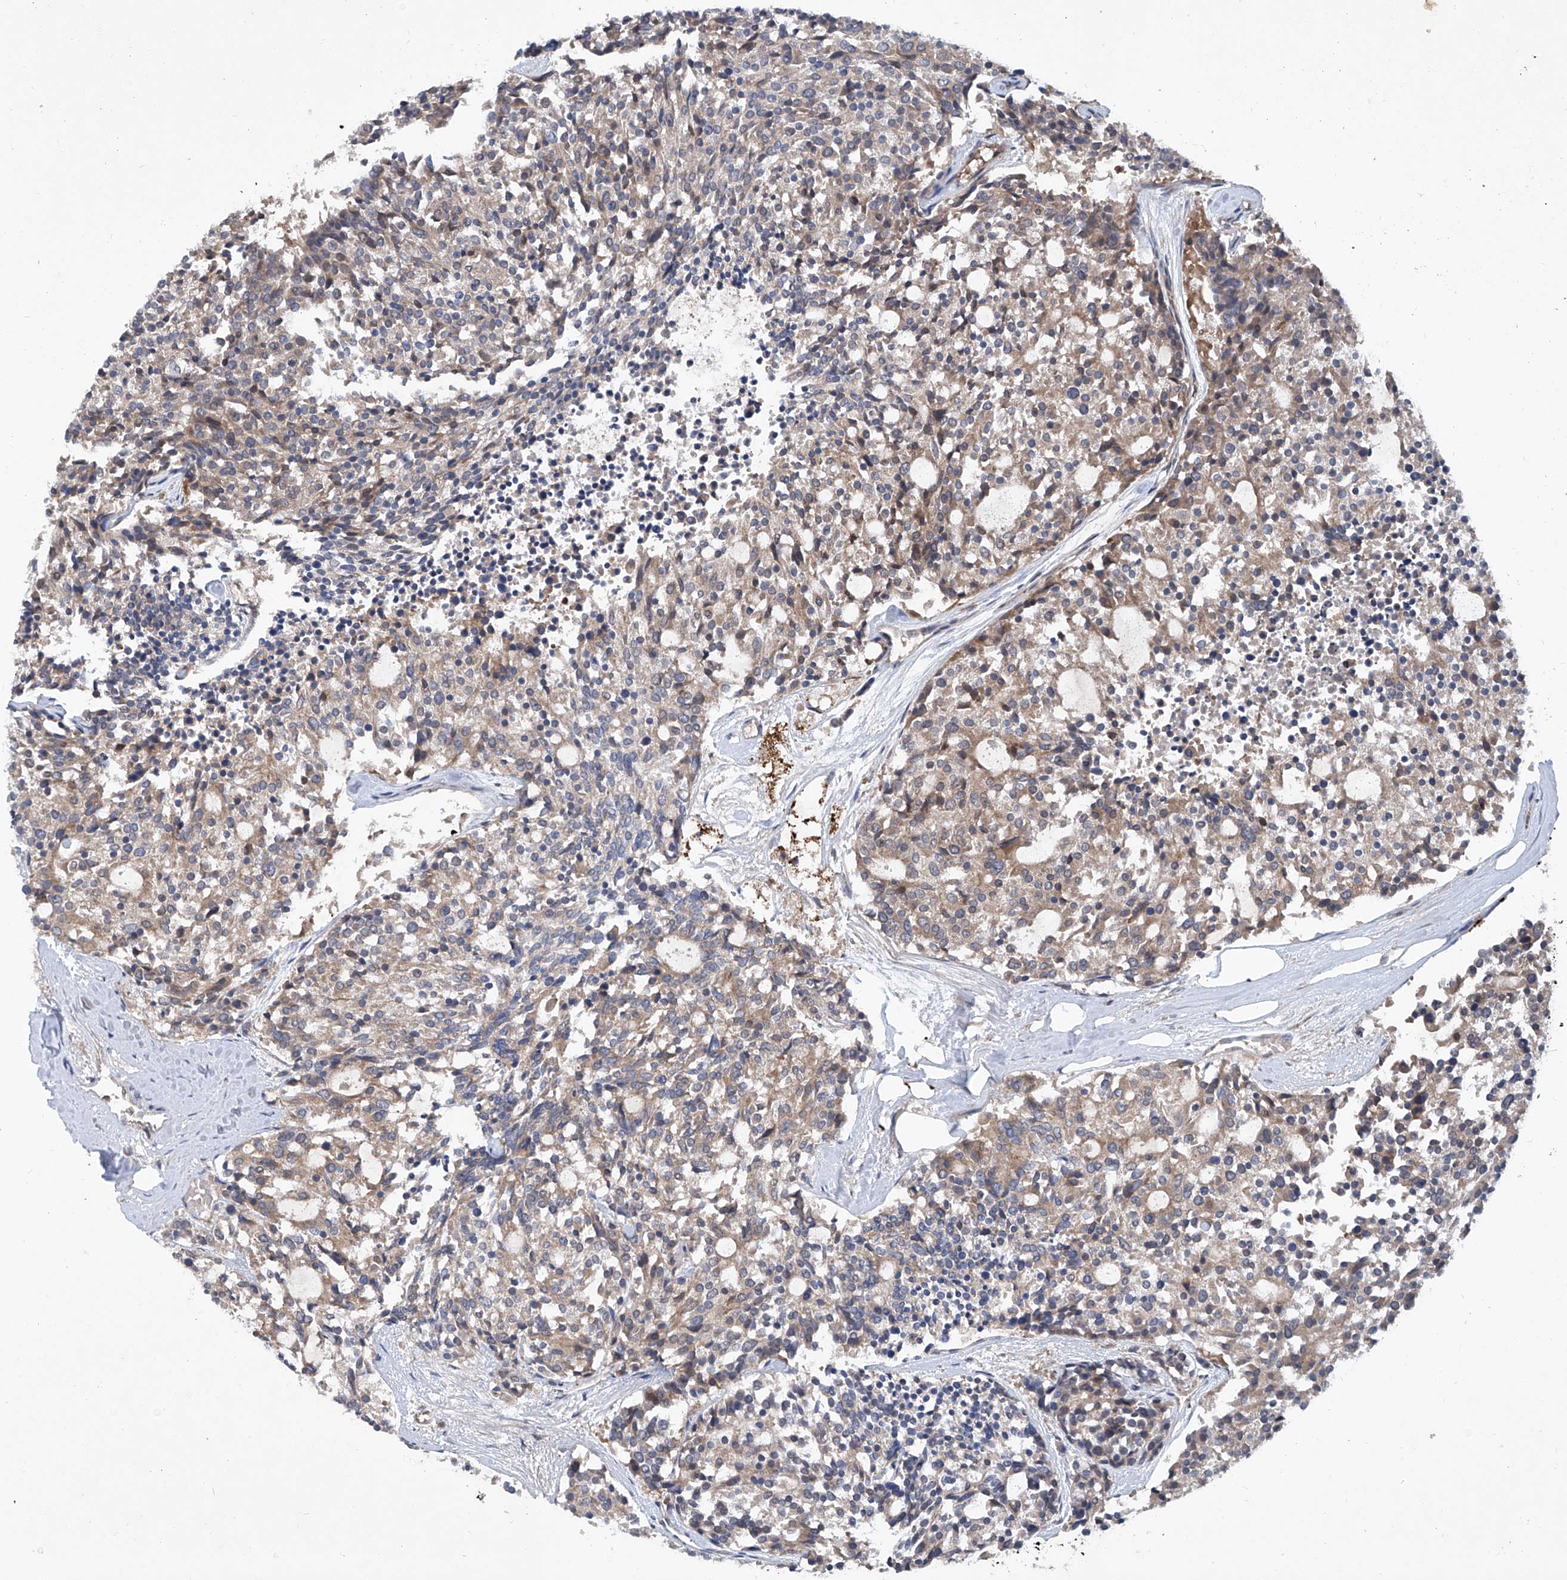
{"staining": {"intensity": "weak", "quantity": "25%-75%", "location": "cytoplasmic/membranous"}, "tissue": "carcinoid", "cell_type": "Tumor cells", "image_type": "cancer", "snomed": [{"axis": "morphology", "description": "Carcinoid, malignant, NOS"}, {"axis": "topography", "description": "Pancreas"}], "caption": "High-power microscopy captured an immunohistochemistry photomicrograph of malignant carcinoid, revealing weak cytoplasmic/membranous positivity in approximately 25%-75% of tumor cells.", "gene": "ASCC3", "patient": {"sex": "female", "age": 54}}